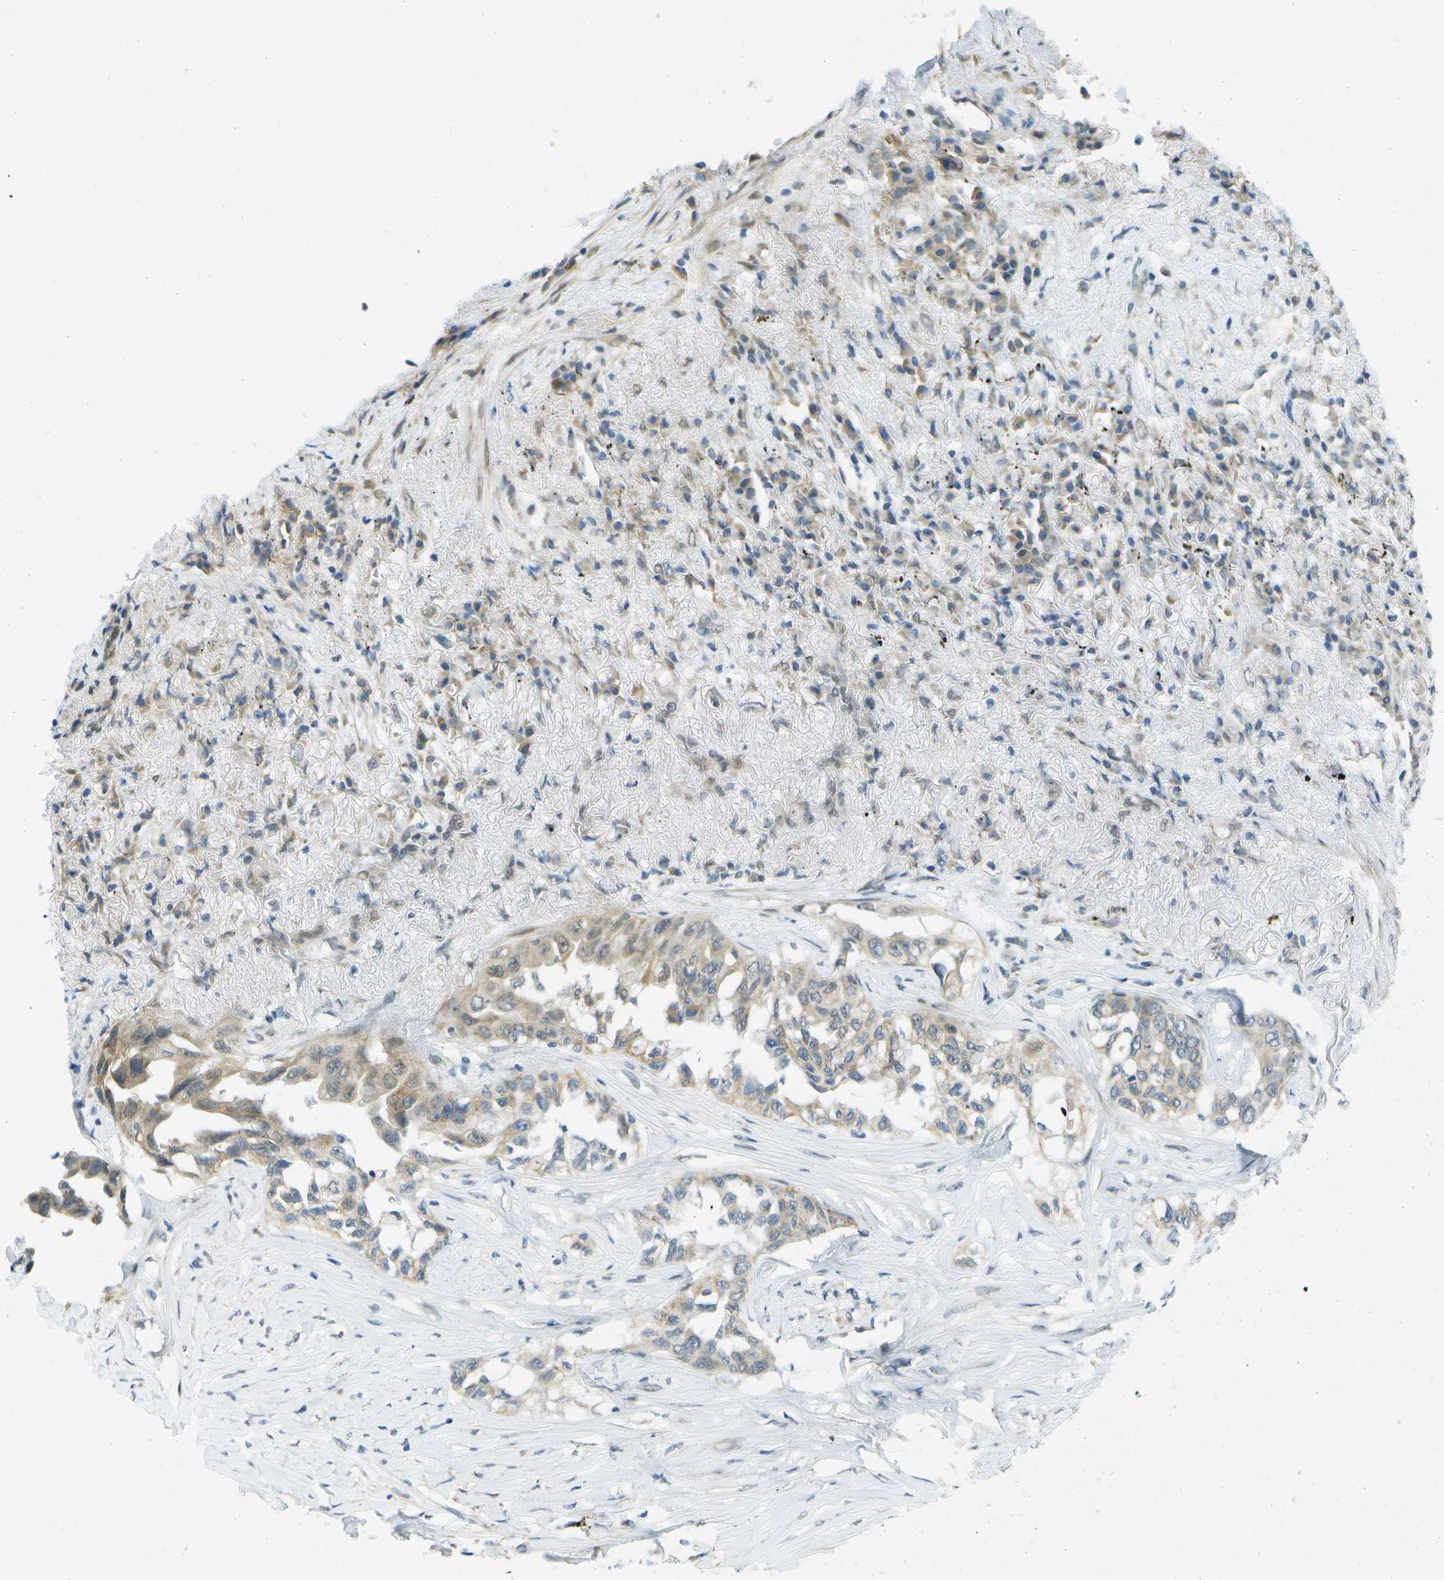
{"staining": {"intensity": "weak", "quantity": "25%-75%", "location": "cytoplasmic/membranous"}, "tissue": "lung cancer", "cell_type": "Tumor cells", "image_type": "cancer", "snomed": [{"axis": "morphology", "description": "Adenocarcinoma, NOS"}, {"axis": "topography", "description": "Lung"}], "caption": "IHC of lung cancer shows low levels of weak cytoplasmic/membranous positivity in about 25%-75% of tumor cells.", "gene": "ARID1B", "patient": {"sex": "female", "age": 51}}